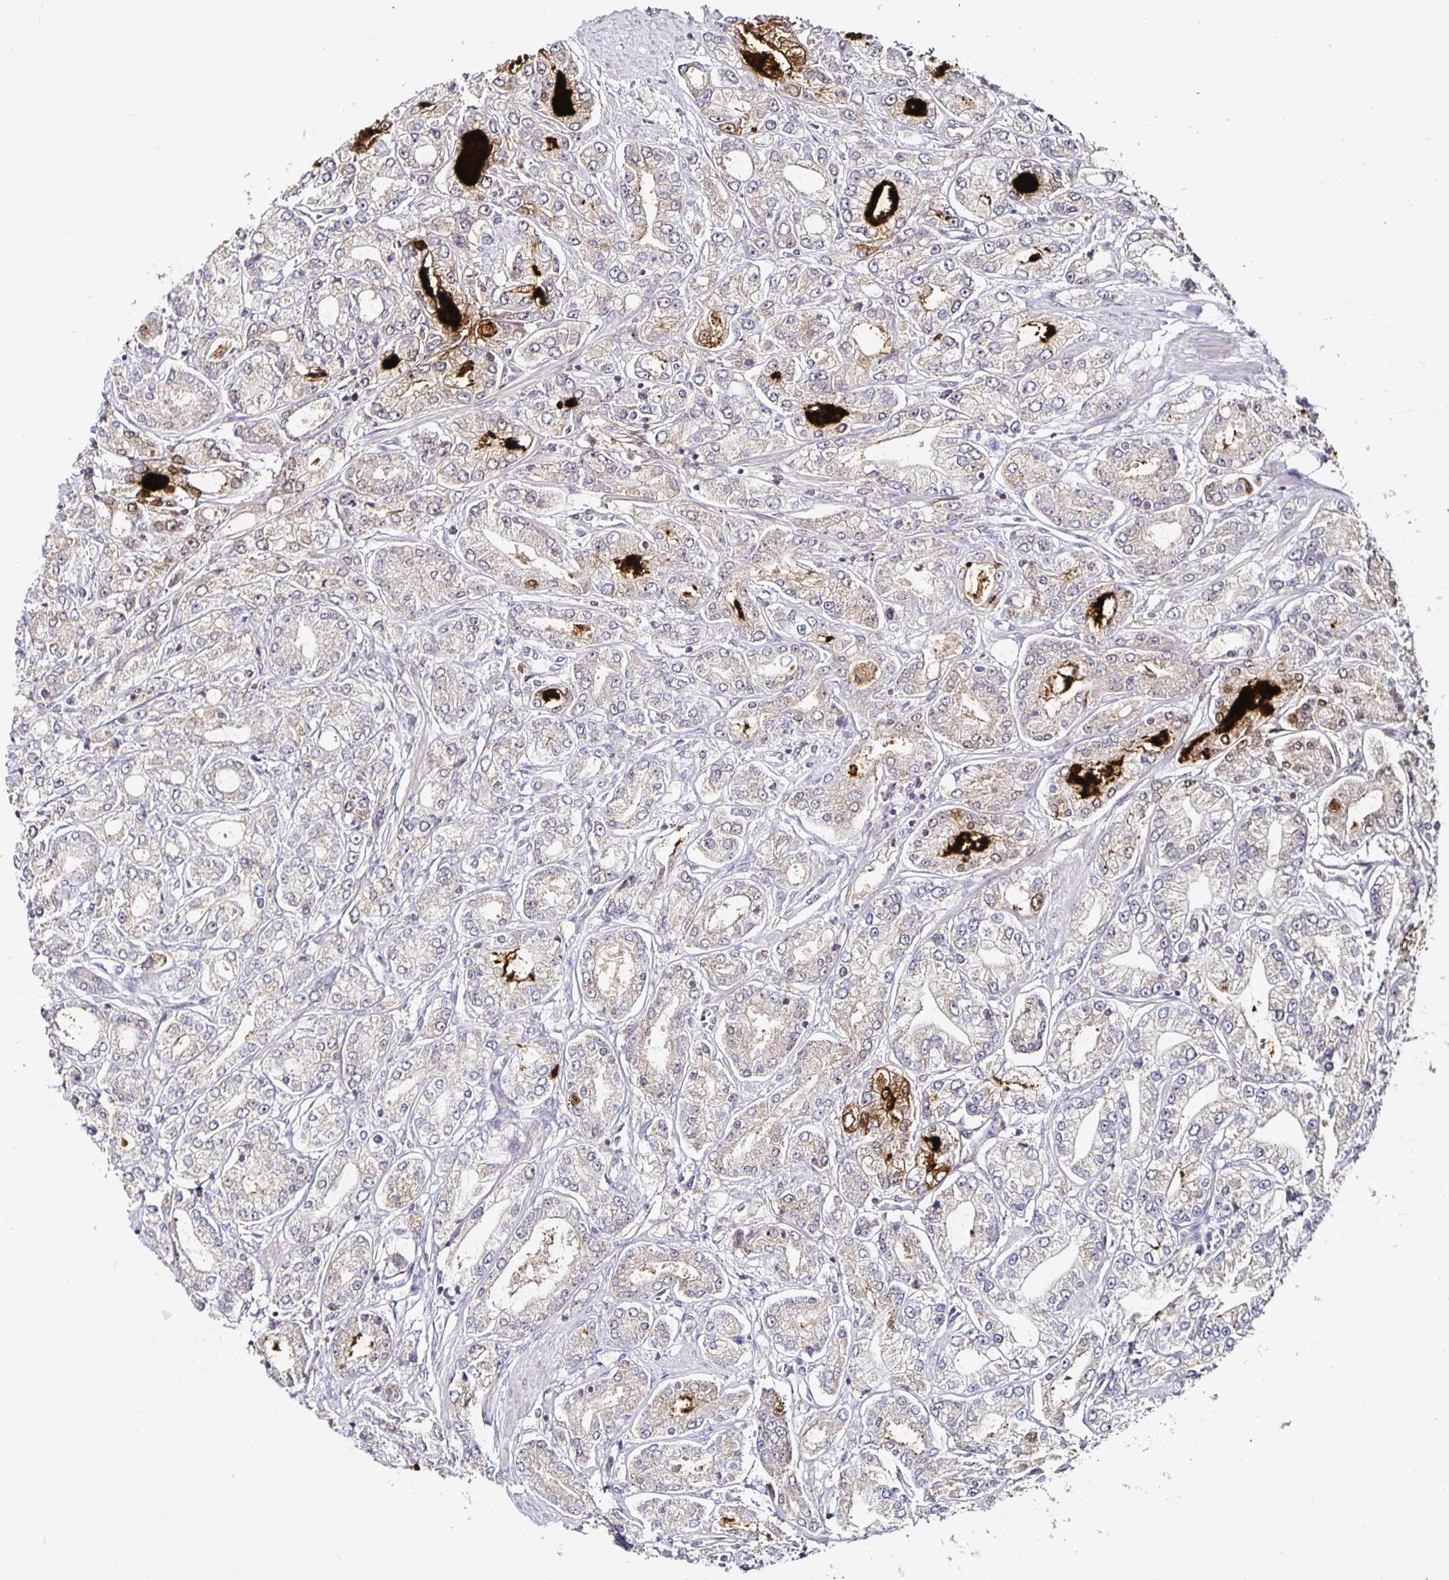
{"staining": {"intensity": "weak", "quantity": "25%-75%", "location": "cytoplasmic/membranous"}, "tissue": "prostate cancer", "cell_type": "Tumor cells", "image_type": "cancer", "snomed": [{"axis": "morphology", "description": "Adenocarcinoma, High grade"}, {"axis": "topography", "description": "Prostate"}], "caption": "Protein staining reveals weak cytoplasmic/membranous staining in approximately 25%-75% of tumor cells in prostate cancer (adenocarcinoma (high-grade)).", "gene": "ANLN", "patient": {"sex": "male", "age": 66}}